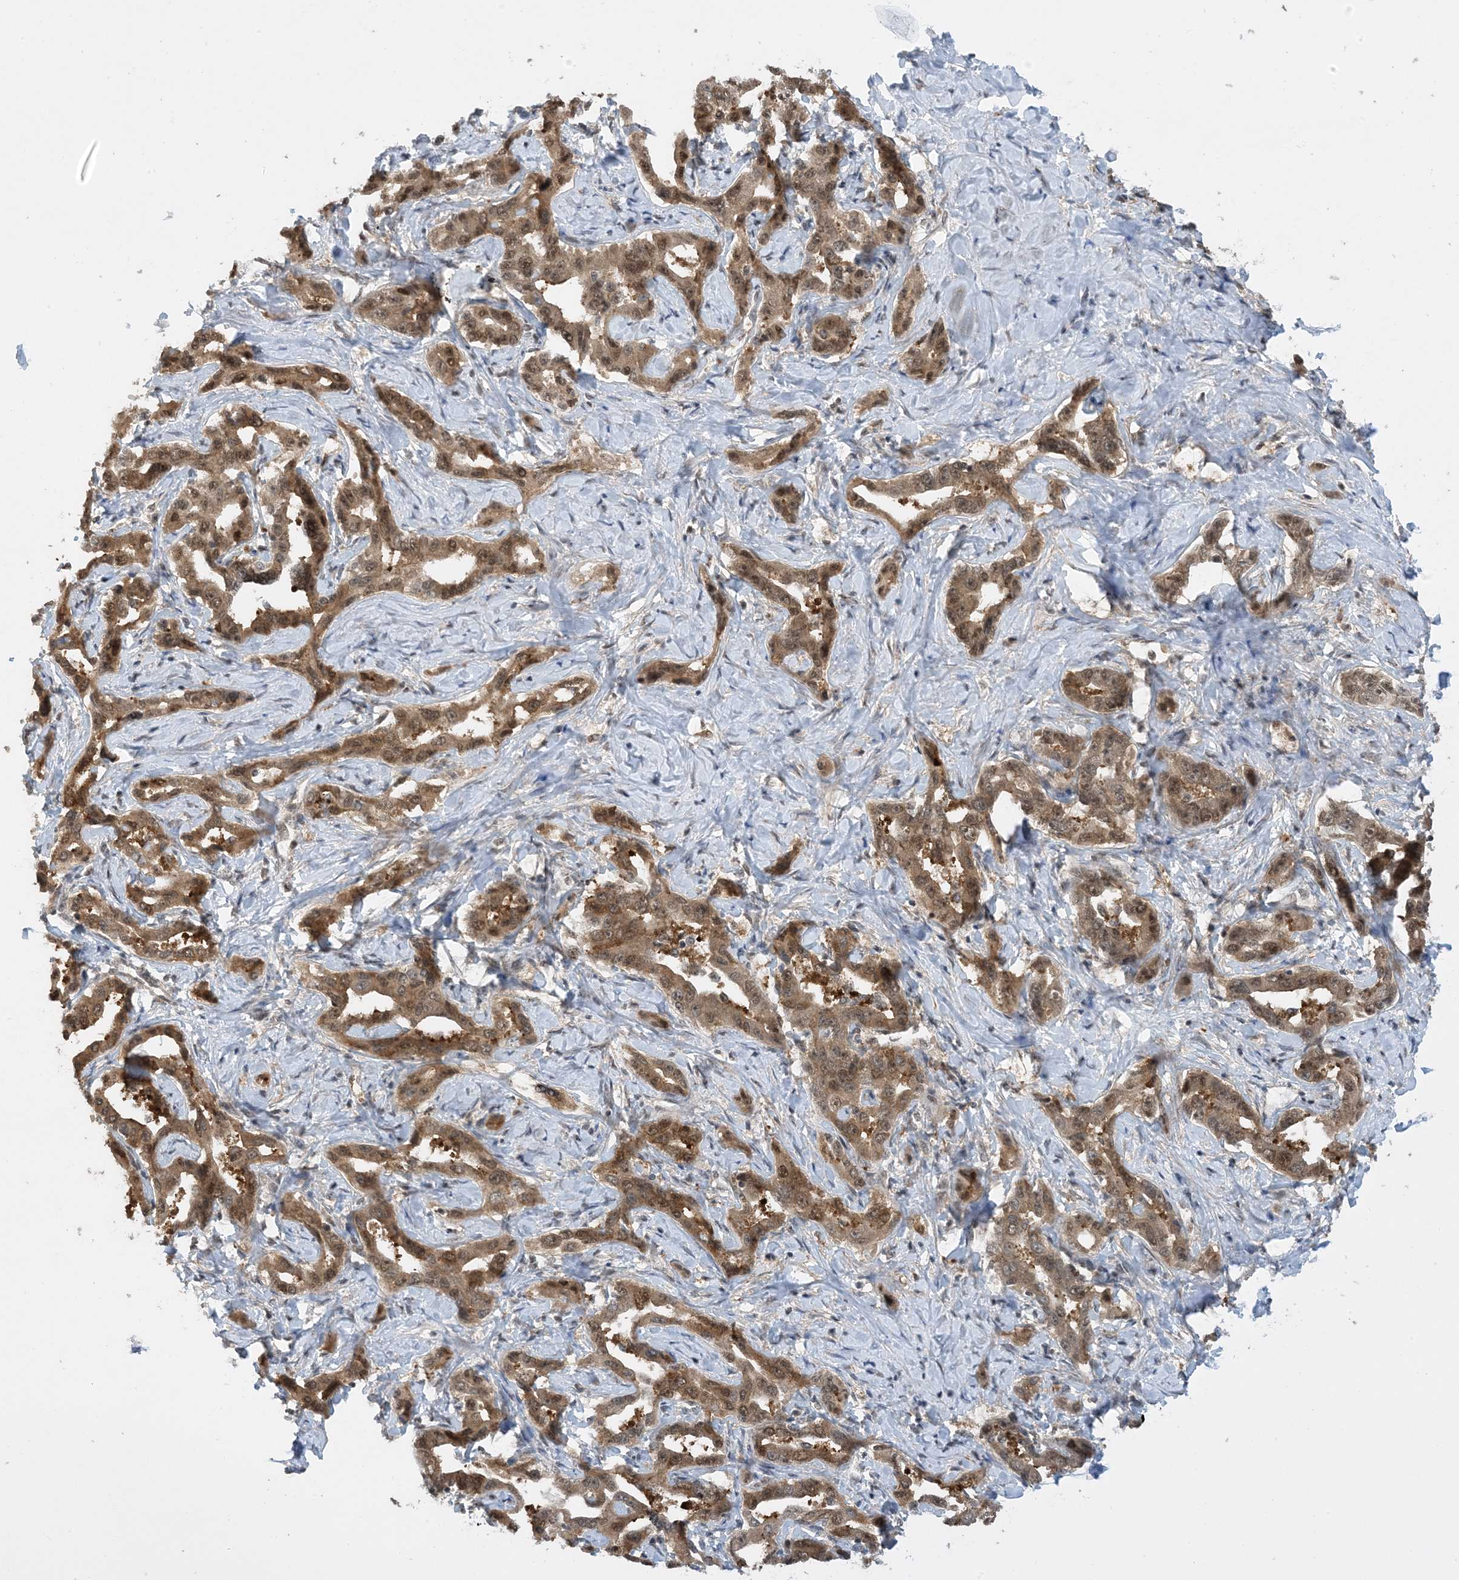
{"staining": {"intensity": "moderate", "quantity": ">75%", "location": "cytoplasmic/membranous,nuclear"}, "tissue": "liver cancer", "cell_type": "Tumor cells", "image_type": "cancer", "snomed": [{"axis": "morphology", "description": "Cholangiocarcinoma"}, {"axis": "topography", "description": "Liver"}], "caption": "Liver cancer stained with a brown dye demonstrates moderate cytoplasmic/membranous and nuclear positive staining in about >75% of tumor cells.", "gene": "ACYP2", "patient": {"sex": "male", "age": 59}}